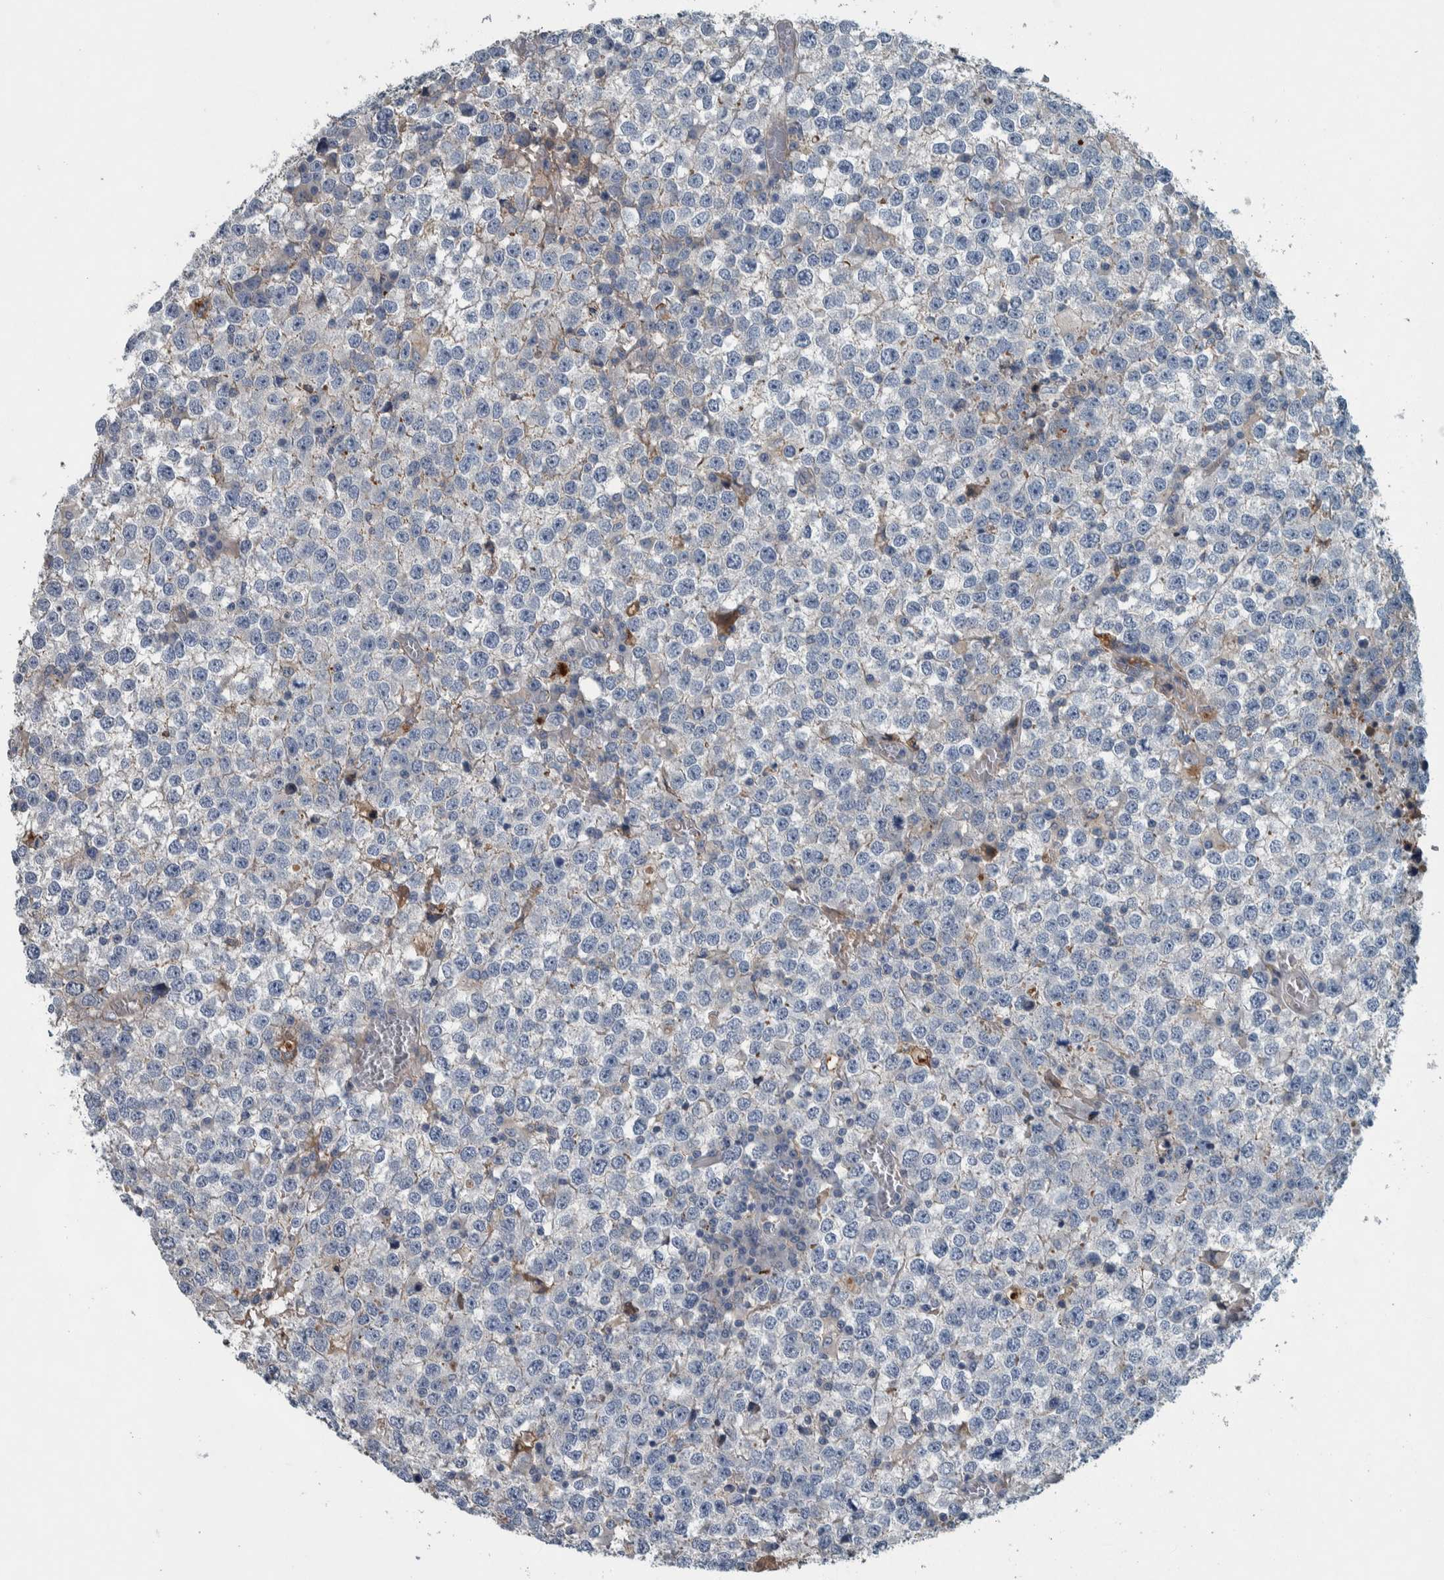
{"staining": {"intensity": "negative", "quantity": "none", "location": "none"}, "tissue": "testis cancer", "cell_type": "Tumor cells", "image_type": "cancer", "snomed": [{"axis": "morphology", "description": "Seminoma, NOS"}, {"axis": "topography", "description": "Testis"}], "caption": "IHC micrograph of neoplastic tissue: human testis cancer stained with DAB demonstrates no significant protein expression in tumor cells.", "gene": "SERPINC1", "patient": {"sex": "male", "age": 65}}